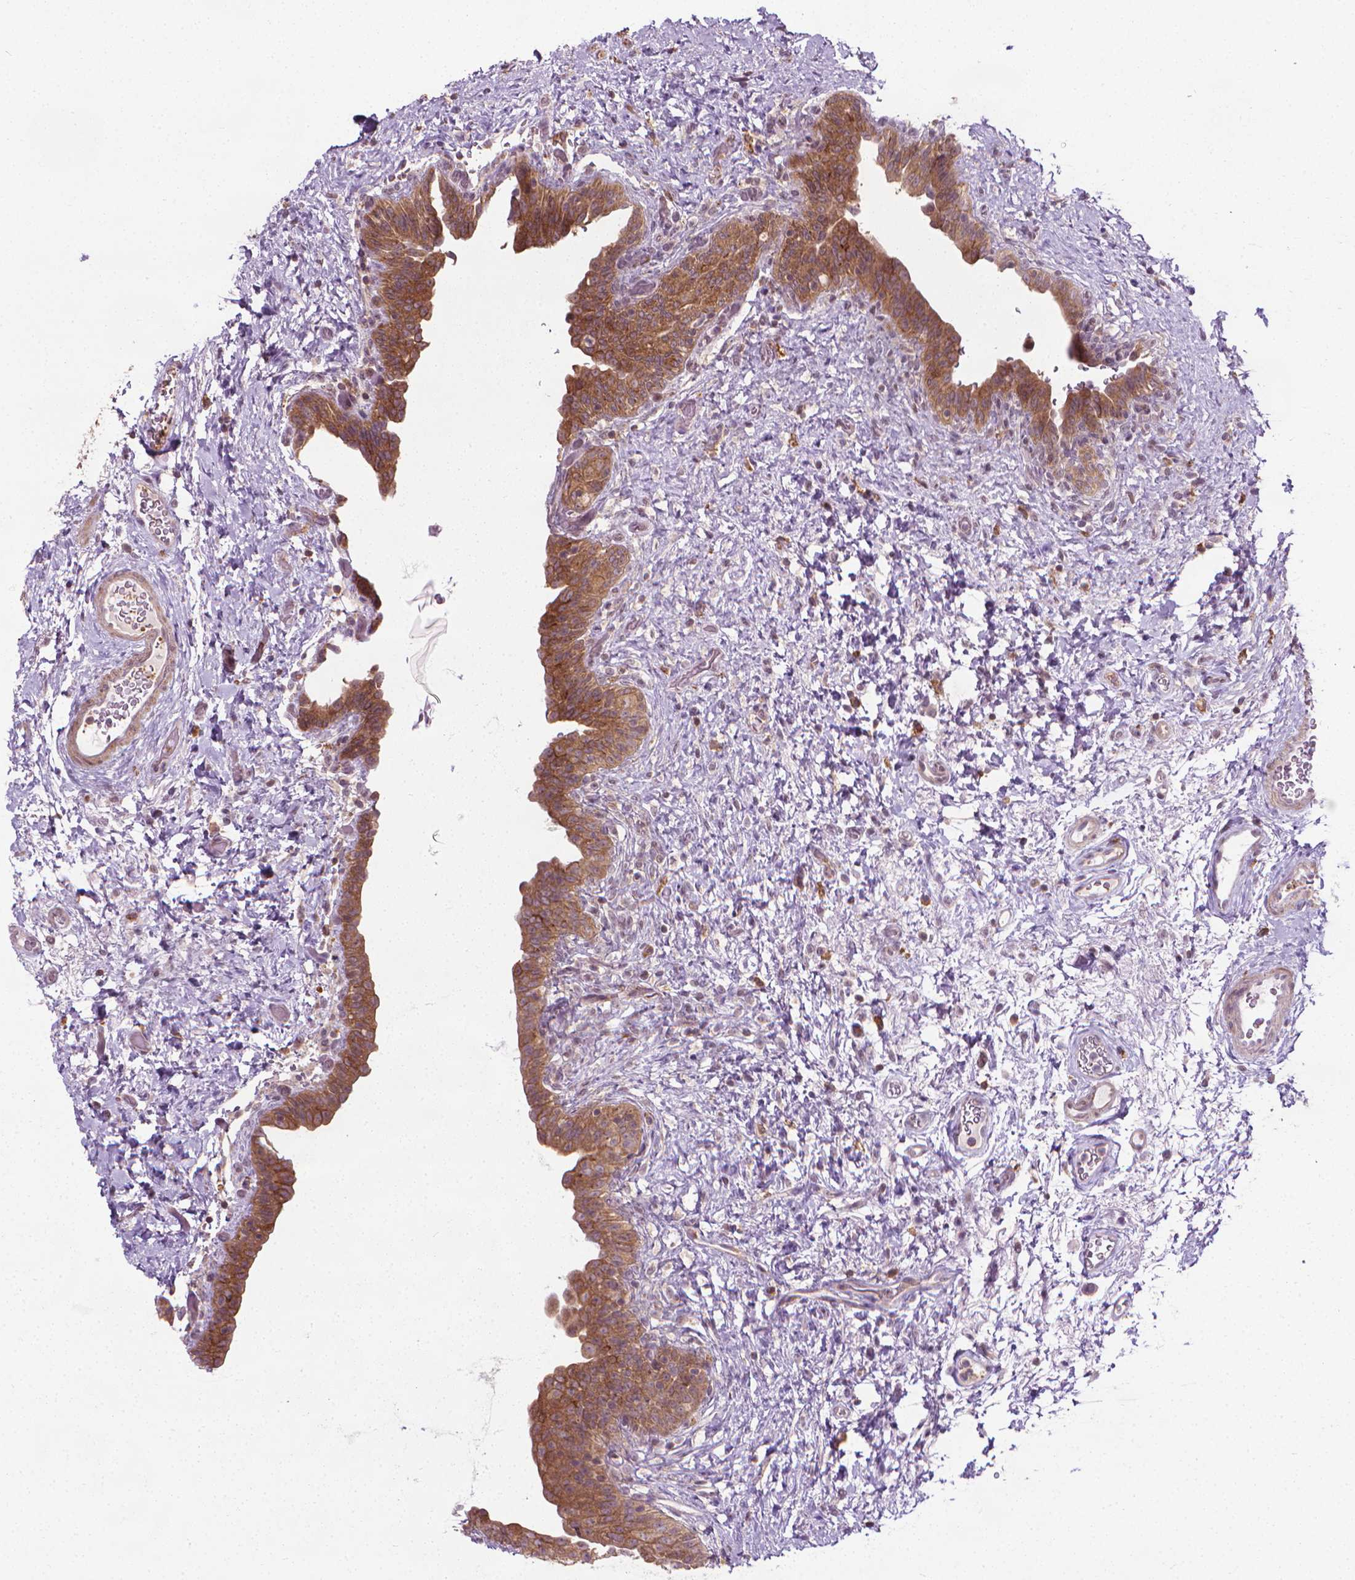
{"staining": {"intensity": "strong", "quantity": ">75%", "location": "cytoplasmic/membranous"}, "tissue": "urinary bladder", "cell_type": "Urothelial cells", "image_type": "normal", "snomed": [{"axis": "morphology", "description": "Normal tissue, NOS"}, {"axis": "topography", "description": "Urinary bladder"}], "caption": "An immunohistochemistry (IHC) image of unremarkable tissue is shown. Protein staining in brown labels strong cytoplasmic/membranous positivity in urinary bladder within urothelial cells.", "gene": "PRAG1", "patient": {"sex": "male", "age": 69}}